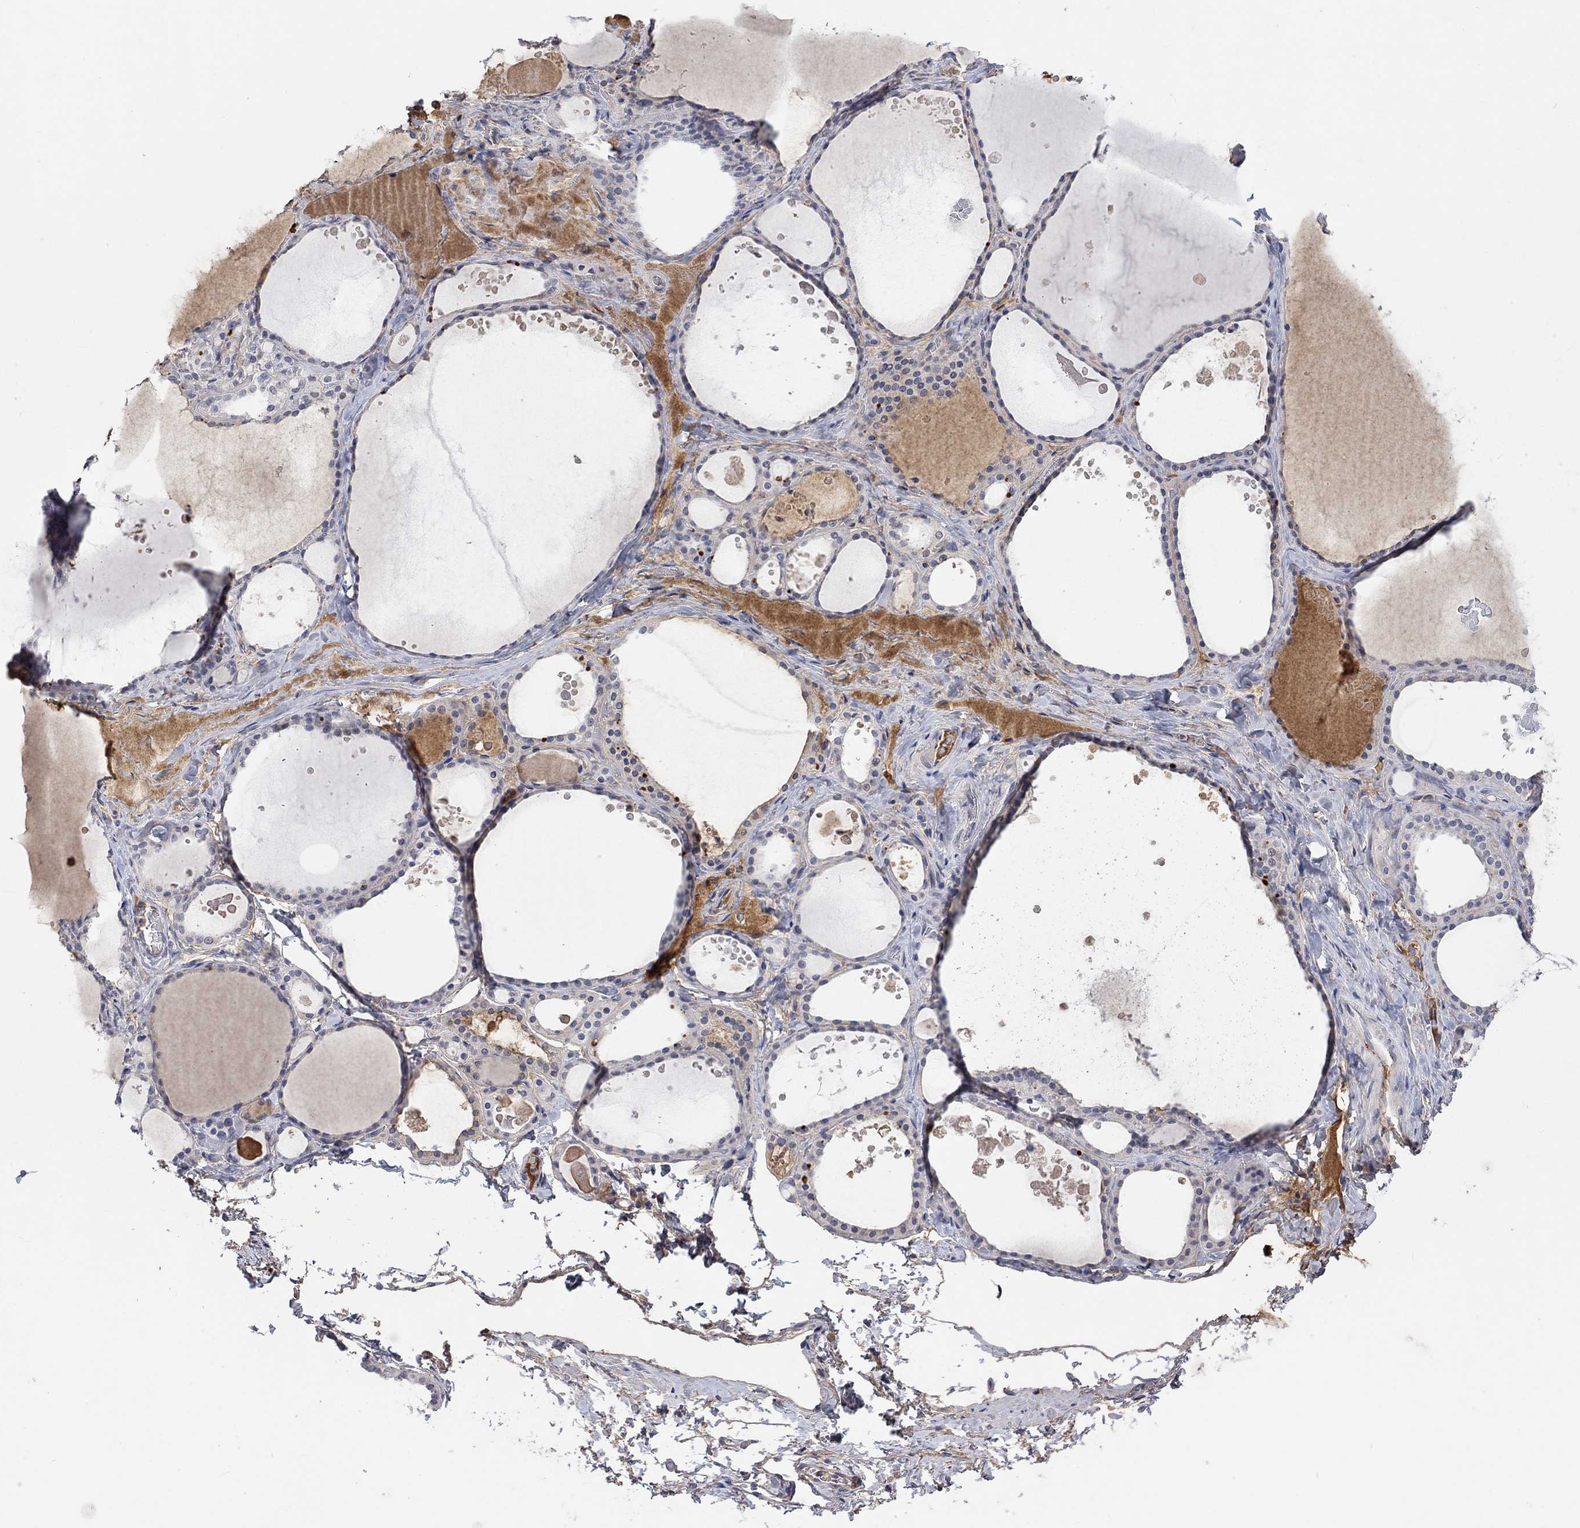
{"staining": {"intensity": "negative", "quantity": "none", "location": "none"}, "tissue": "thyroid gland", "cell_type": "Glandular cells", "image_type": "normal", "snomed": [{"axis": "morphology", "description": "Normal tissue, NOS"}, {"axis": "topography", "description": "Thyroid gland"}], "caption": "An image of human thyroid gland is negative for staining in glandular cells. Nuclei are stained in blue.", "gene": "MSTN", "patient": {"sex": "male", "age": 63}}